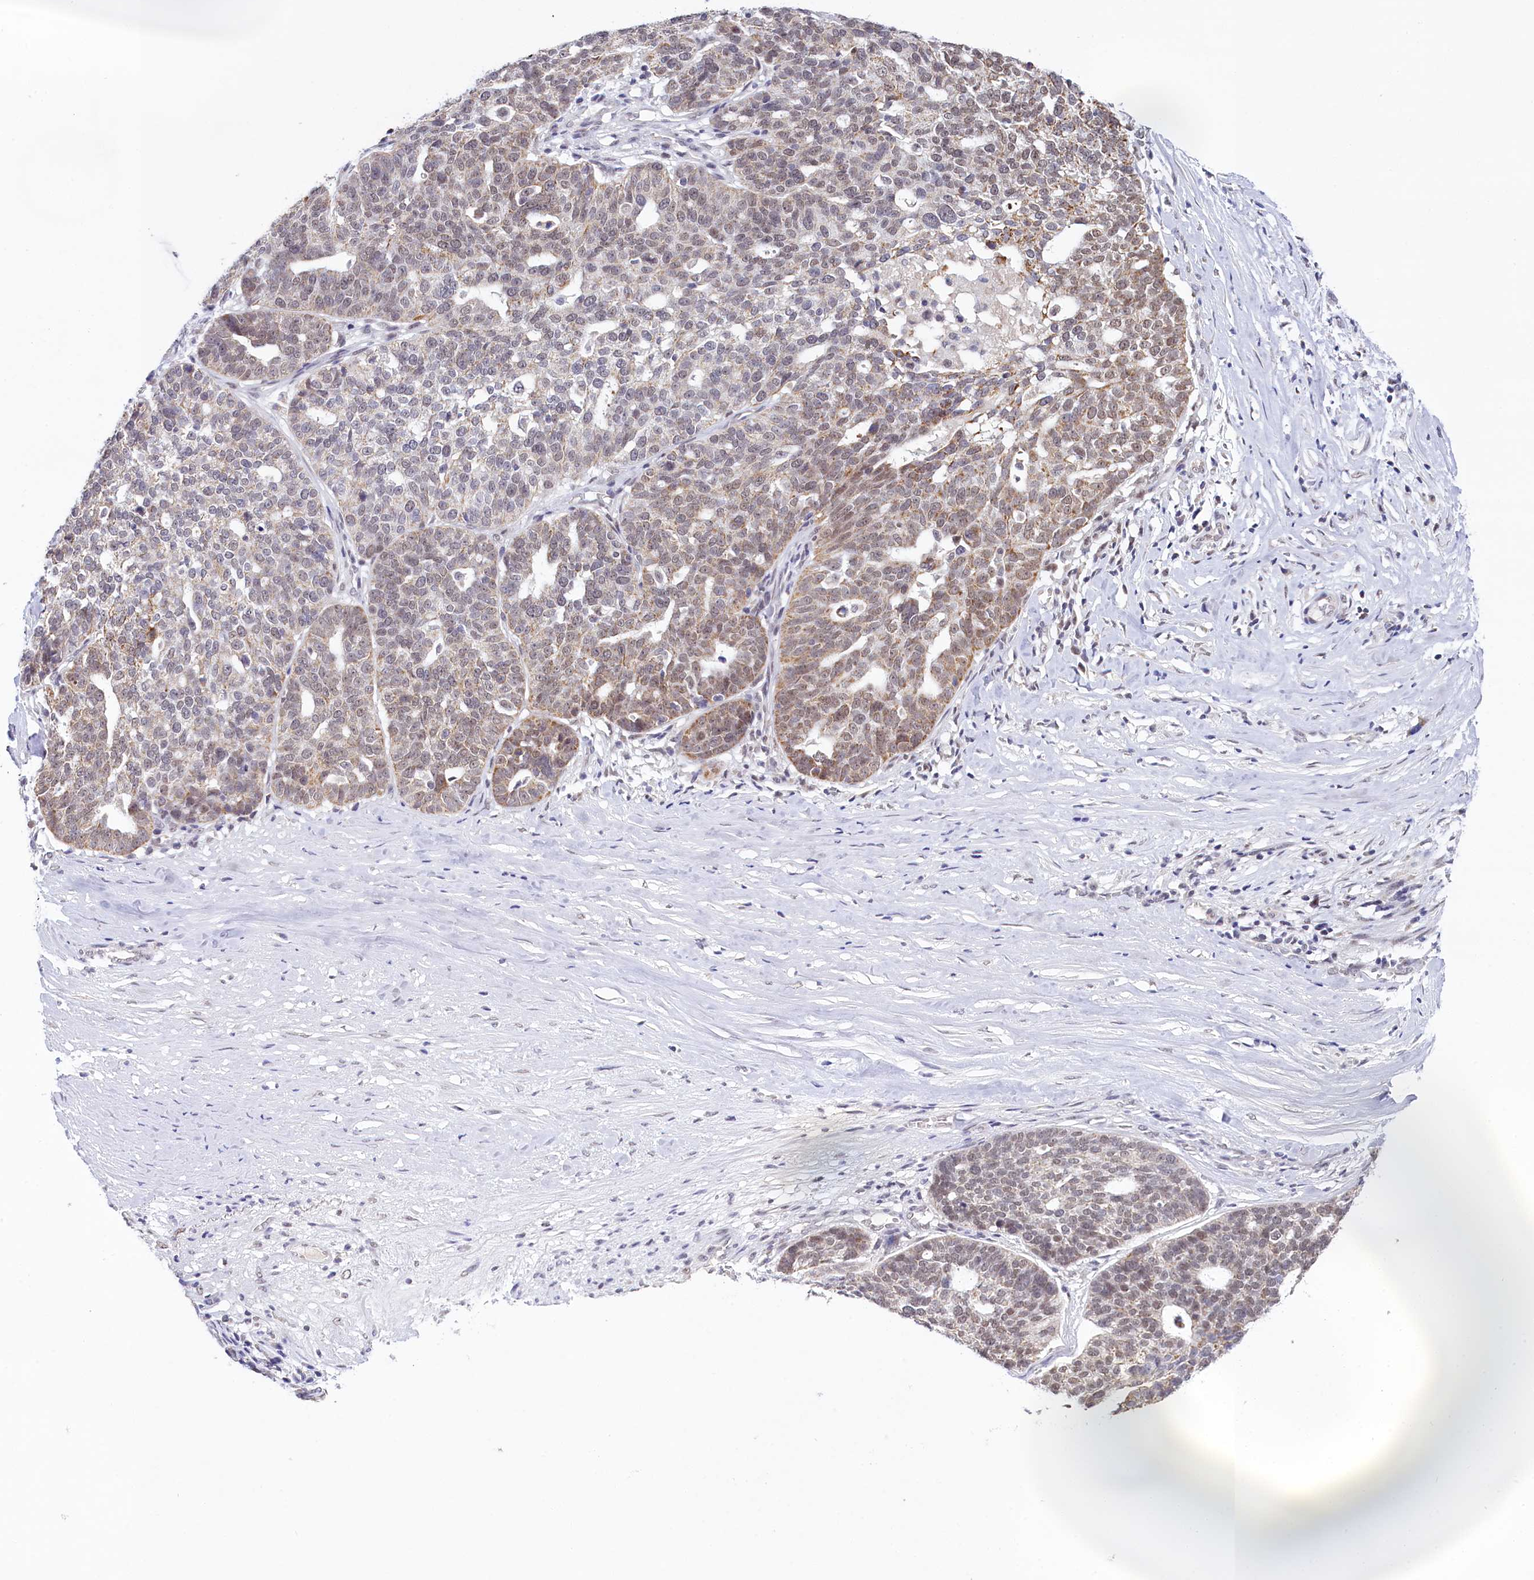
{"staining": {"intensity": "weak", "quantity": "25%-75%", "location": "cytoplasmic/membranous"}, "tissue": "ovarian cancer", "cell_type": "Tumor cells", "image_type": "cancer", "snomed": [{"axis": "morphology", "description": "Cystadenocarcinoma, serous, NOS"}, {"axis": "topography", "description": "Ovary"}], "caption": "High-magnification brightfield microscopy of ovarian cancer stained with DAB (3,3'-diaminobenzidine) (brown) and counterstained with hematoxylin (blue). tumor cells exhibit weak cytoplasmic/membranous staining is appreciated in about25%-75% of cells.", "gene": "PPHLN1", "patient": {"sex": "female", "age": 59}}